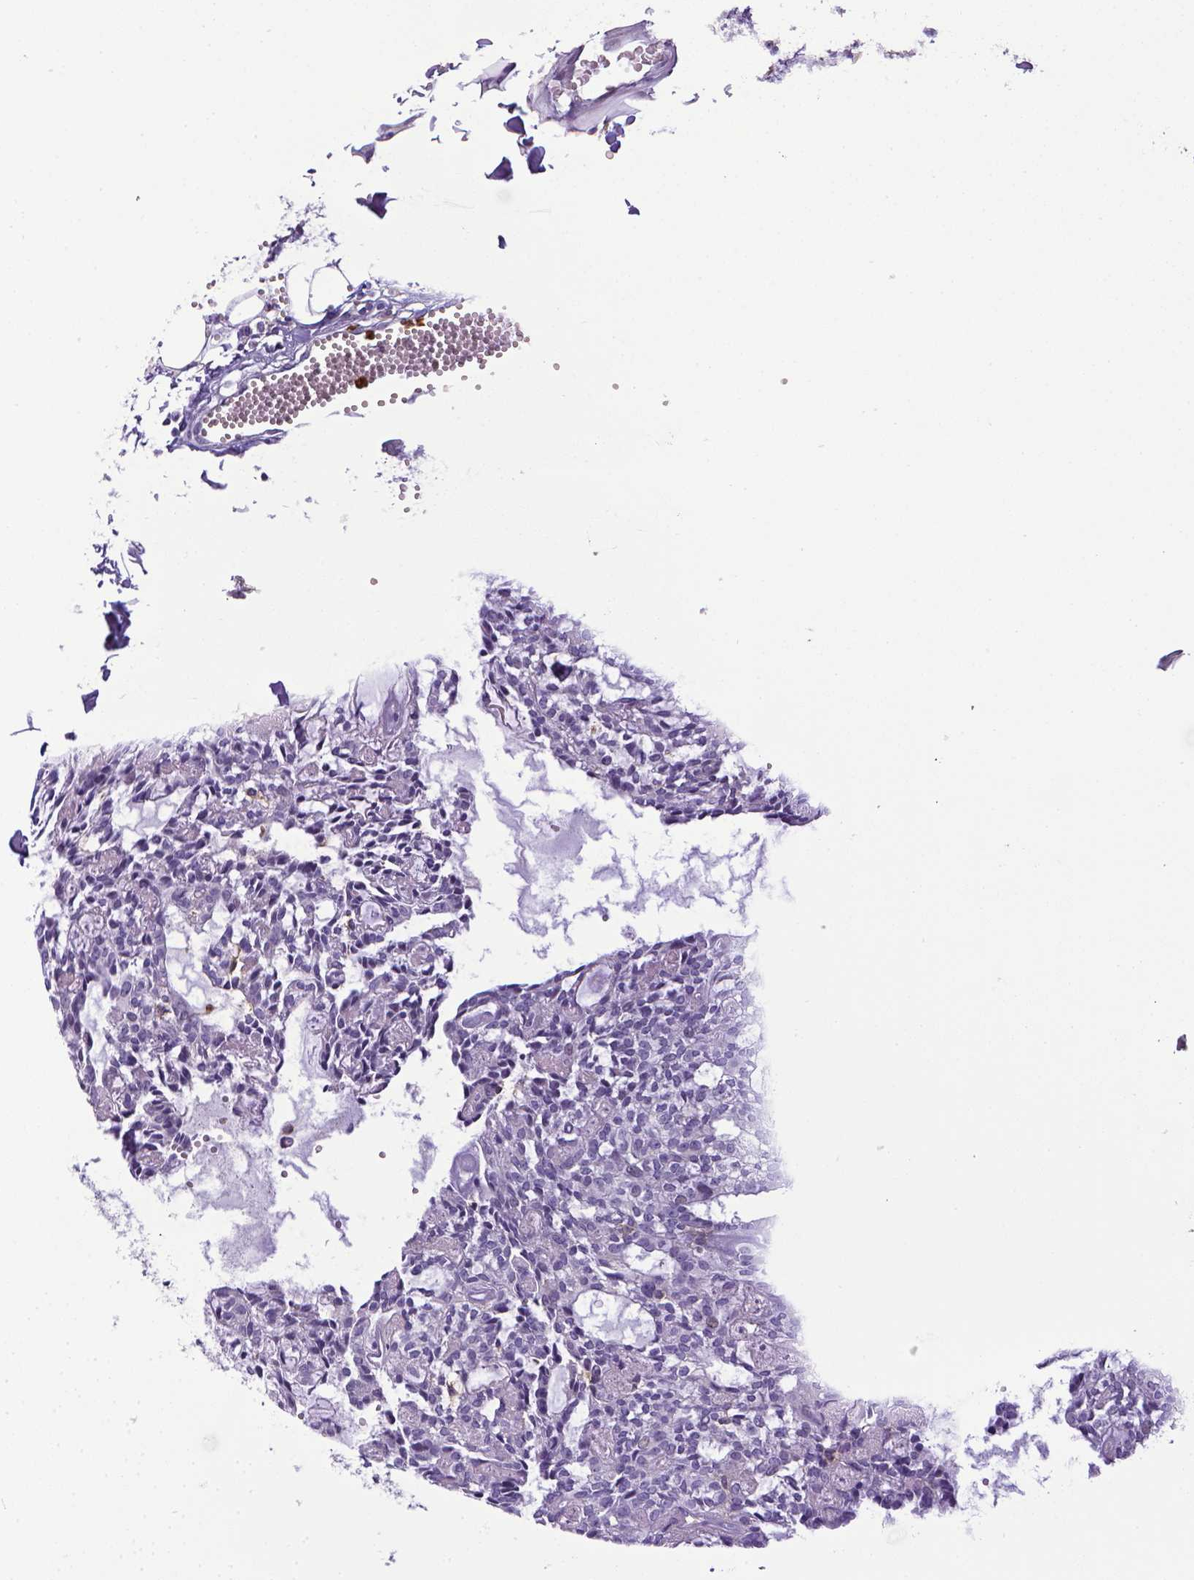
{"staining": {"intensity": "negative", "quantity": "none", "location": "none"}, "tissue": "head and neck cancer", "cell_type": "Tumor cells", "image_type": "cancer", "snomed": [{"axis": "morphology", "description": "Adenocarcinoma, NOS"}, {"axis": "topography", "description": "Head-Neck"}], "caption": "Human head and neck cancer stained for a protein using IHC demonstrates no staining in tumor cells.", "gene": "ITGAM", "patient": {"sex": "female", "age": 62}}